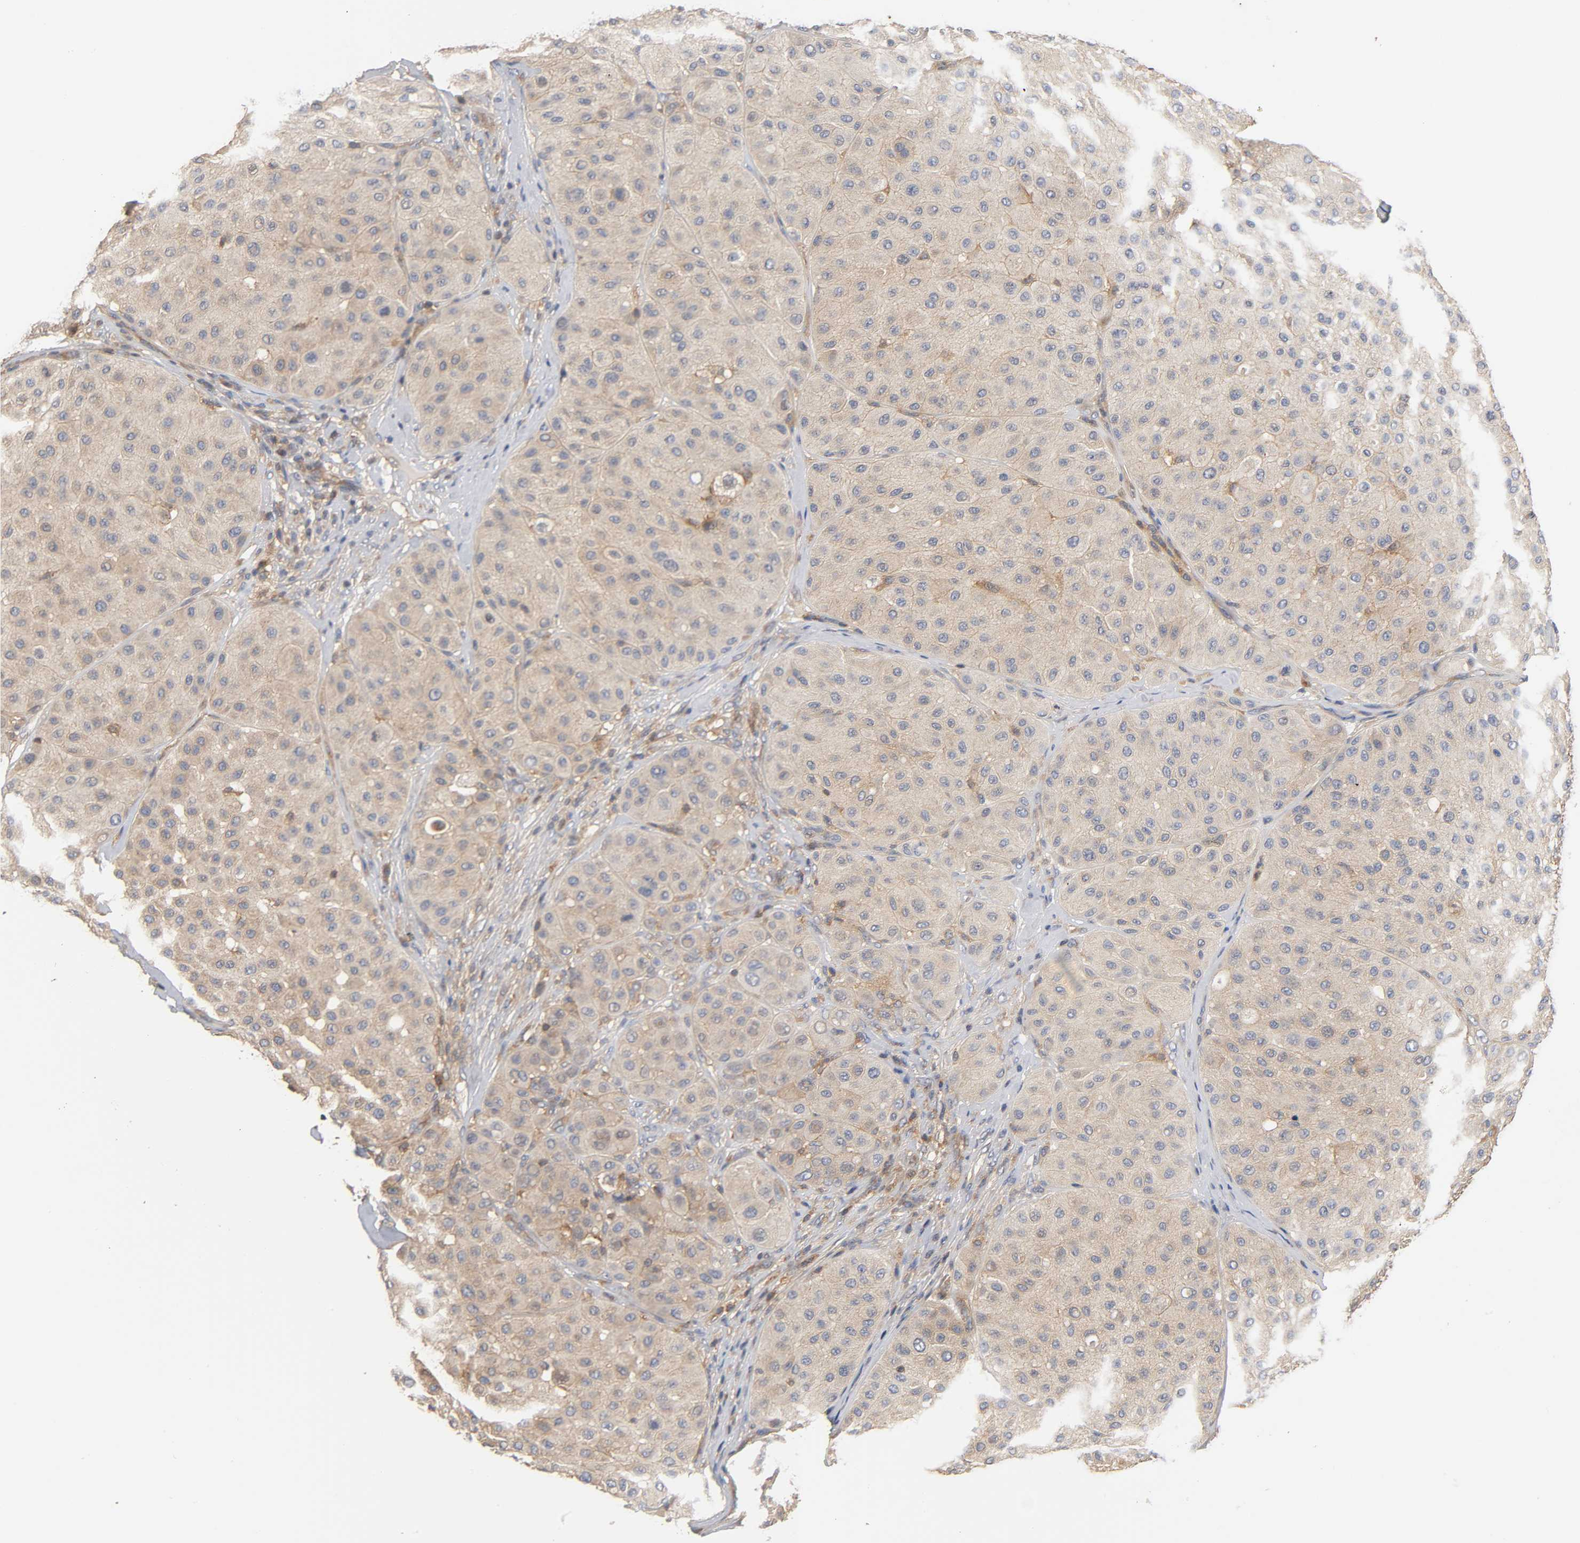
{"staining": {"intensity": "moderate", "quantity": ">75%", "location": "cytoplasmic/membranous"}, "tissue": "melanoma", "cell_type": "Tumor cells", "image_type": "cancer", "snomed": [{"axis": "morphology", "description": "Normal tissue, NOS"}, {"axis": "morphology", "description": "Malignant melanoma, Metastatic site"}, {"axis": "topography", "description": "Skin"}], "caption": "A micrograph of human melanoma stained for a protein reveals moderate cytoplasmic/membranous brown staining in tumor cells.", "gene": "ACTR2", "patient": {"sex": "male", "age": 41}}